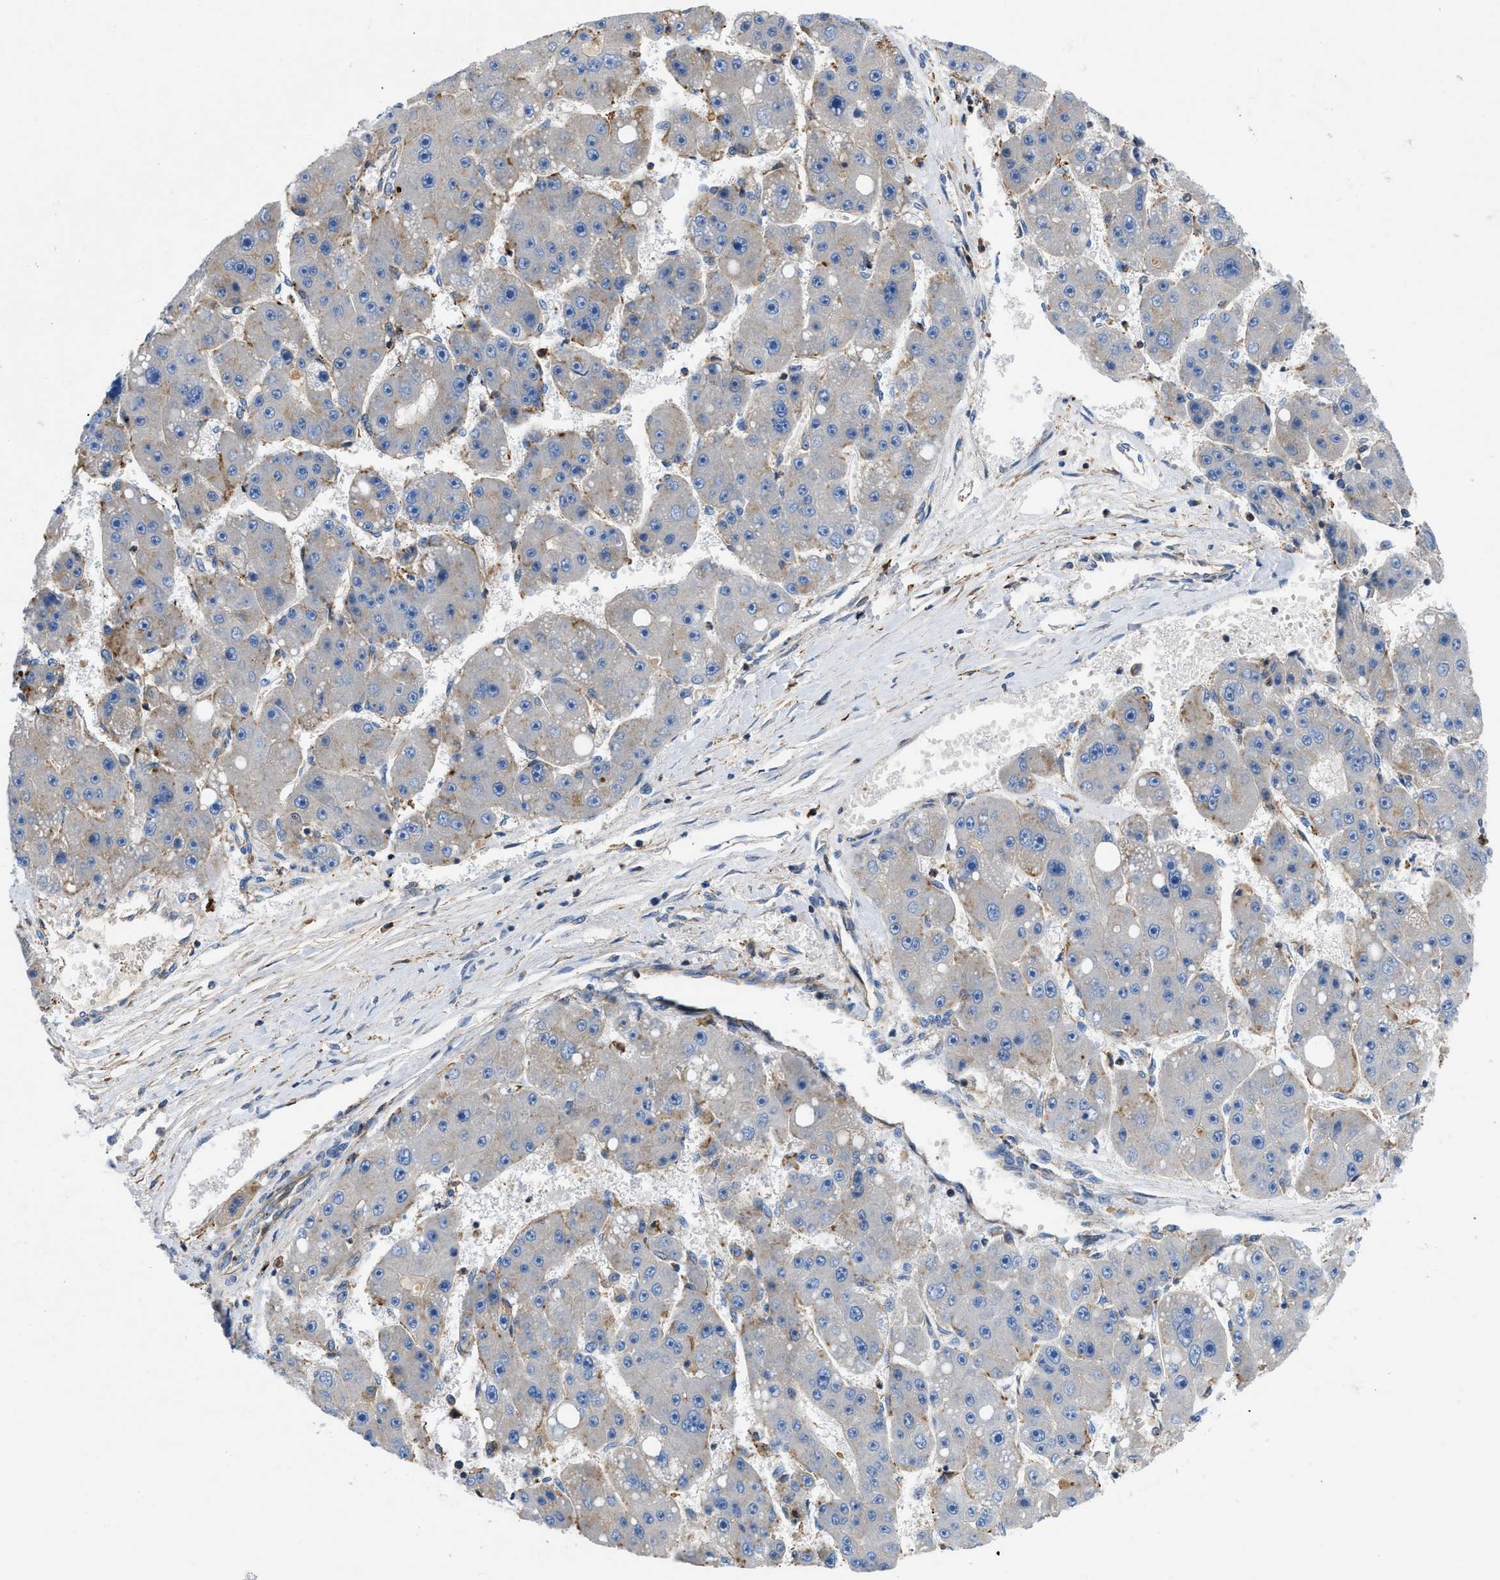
{"staining": {"intensity": "negative", "quantity": "none", "location": "none"}, "tissue": "liver cancer", "cell_type": "Tumor cells", "image_type": "cancer", "snomed": [{"axis": "morphology", "description": "Carcinoma, Hepatocellular, NOS"}, {"axis": "topography", "description": "Liver"}], "caption": "Tumor cells show no significant staining in liver cancer (hepatocellular carcinoma).", "gene": "ATP6V0D1", "patient": {"sex": "female", "age": 61}}